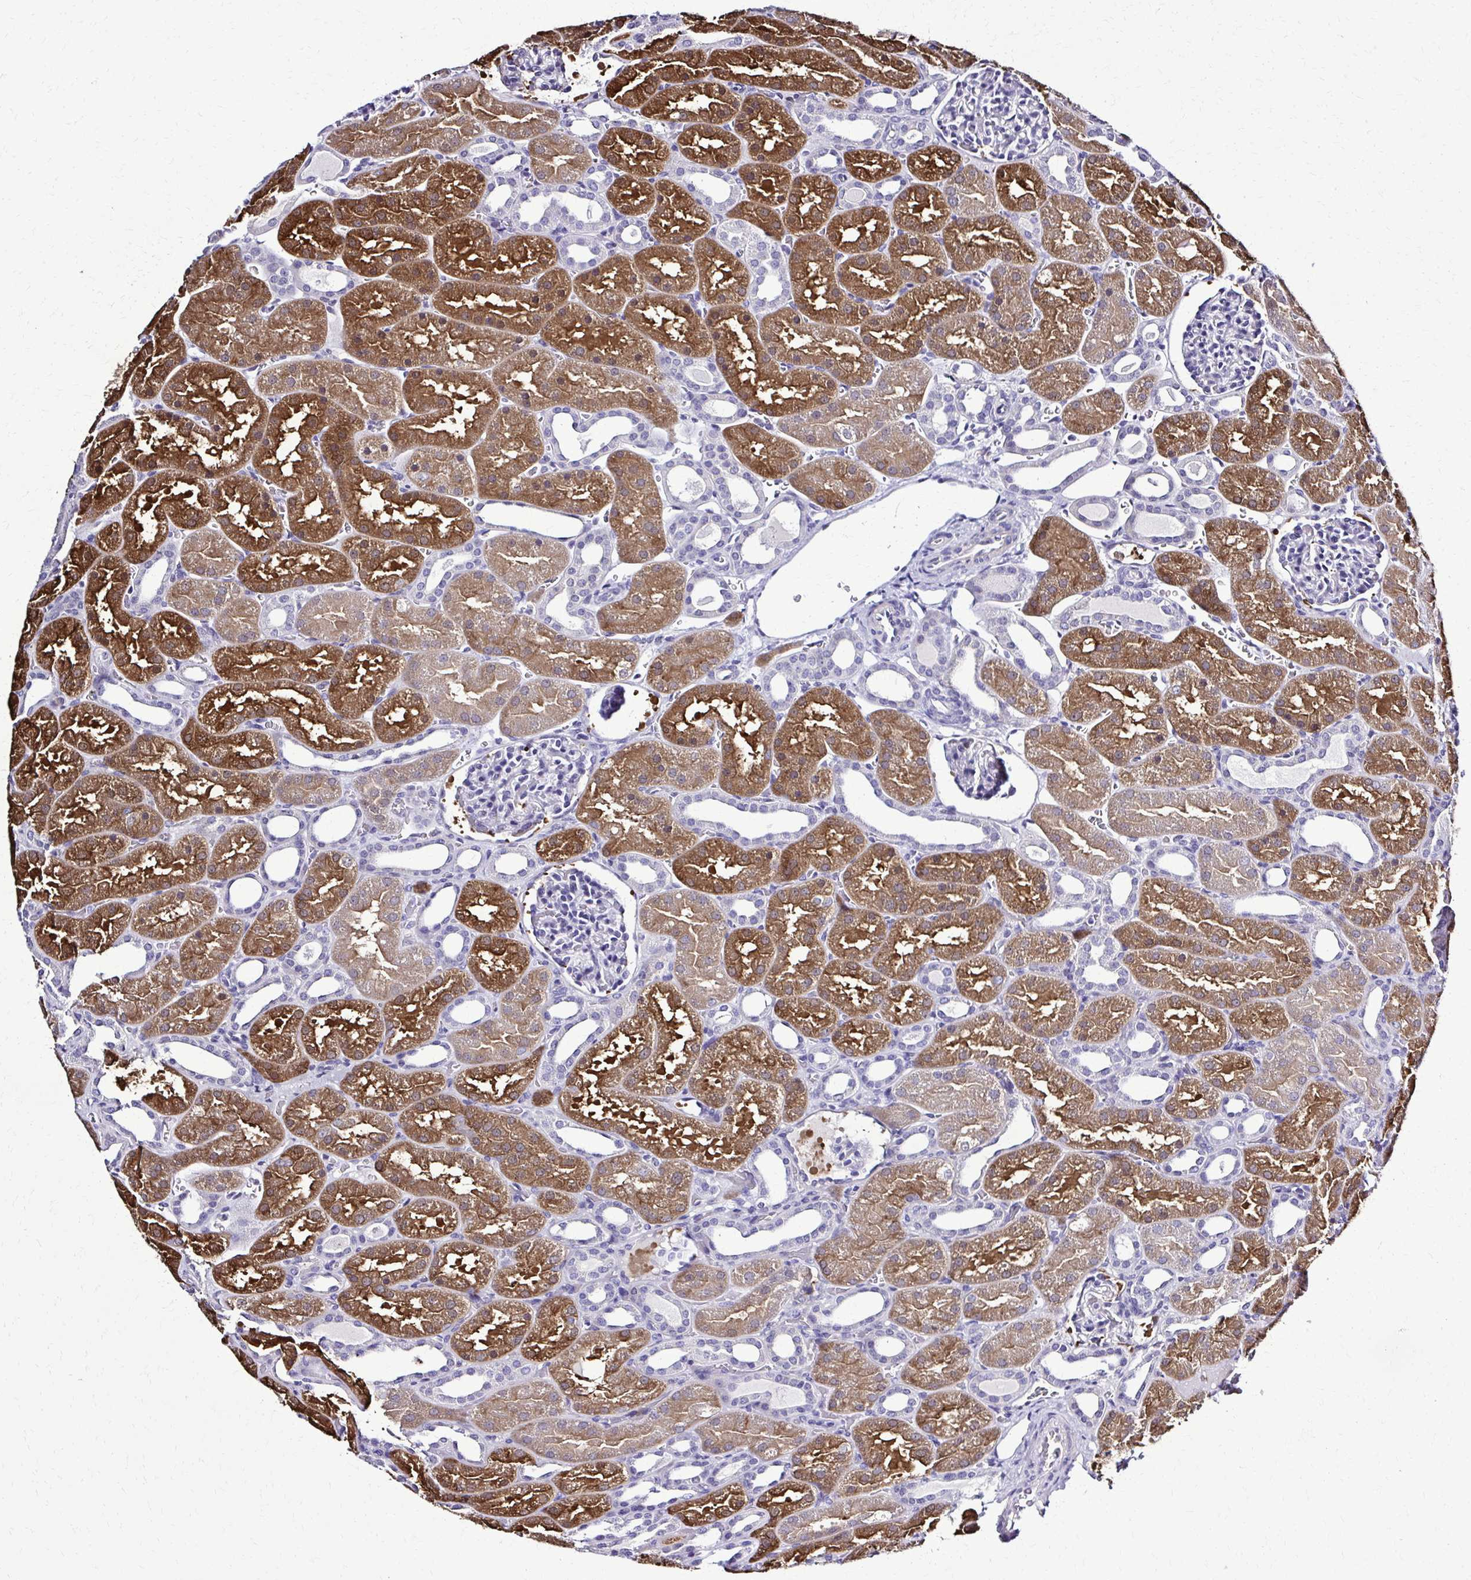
{"staining": {"intensity": "negative", "quantity": "none", "location": "none"}, "tissue": "kidney", "cell_type": "Cells in glomeruli", "image_type": "normal", "snomed": [{"axis": "morphology", "description": "Normal tissue, NOS"}, {"axis": "topography", "description": "Kidney"}], "caption": "High power microscopy micrograph of an immunohistochemistry micrograph of benign kidney, revealing no significant positivity in cells in glomeruli. Brightfield microscopy of IHC stained with DAB (brown) and hematoxylin (blue), captured at high magnification.", "gene": "RASL11B", "patient": {"sex": "male", "age": 2}}